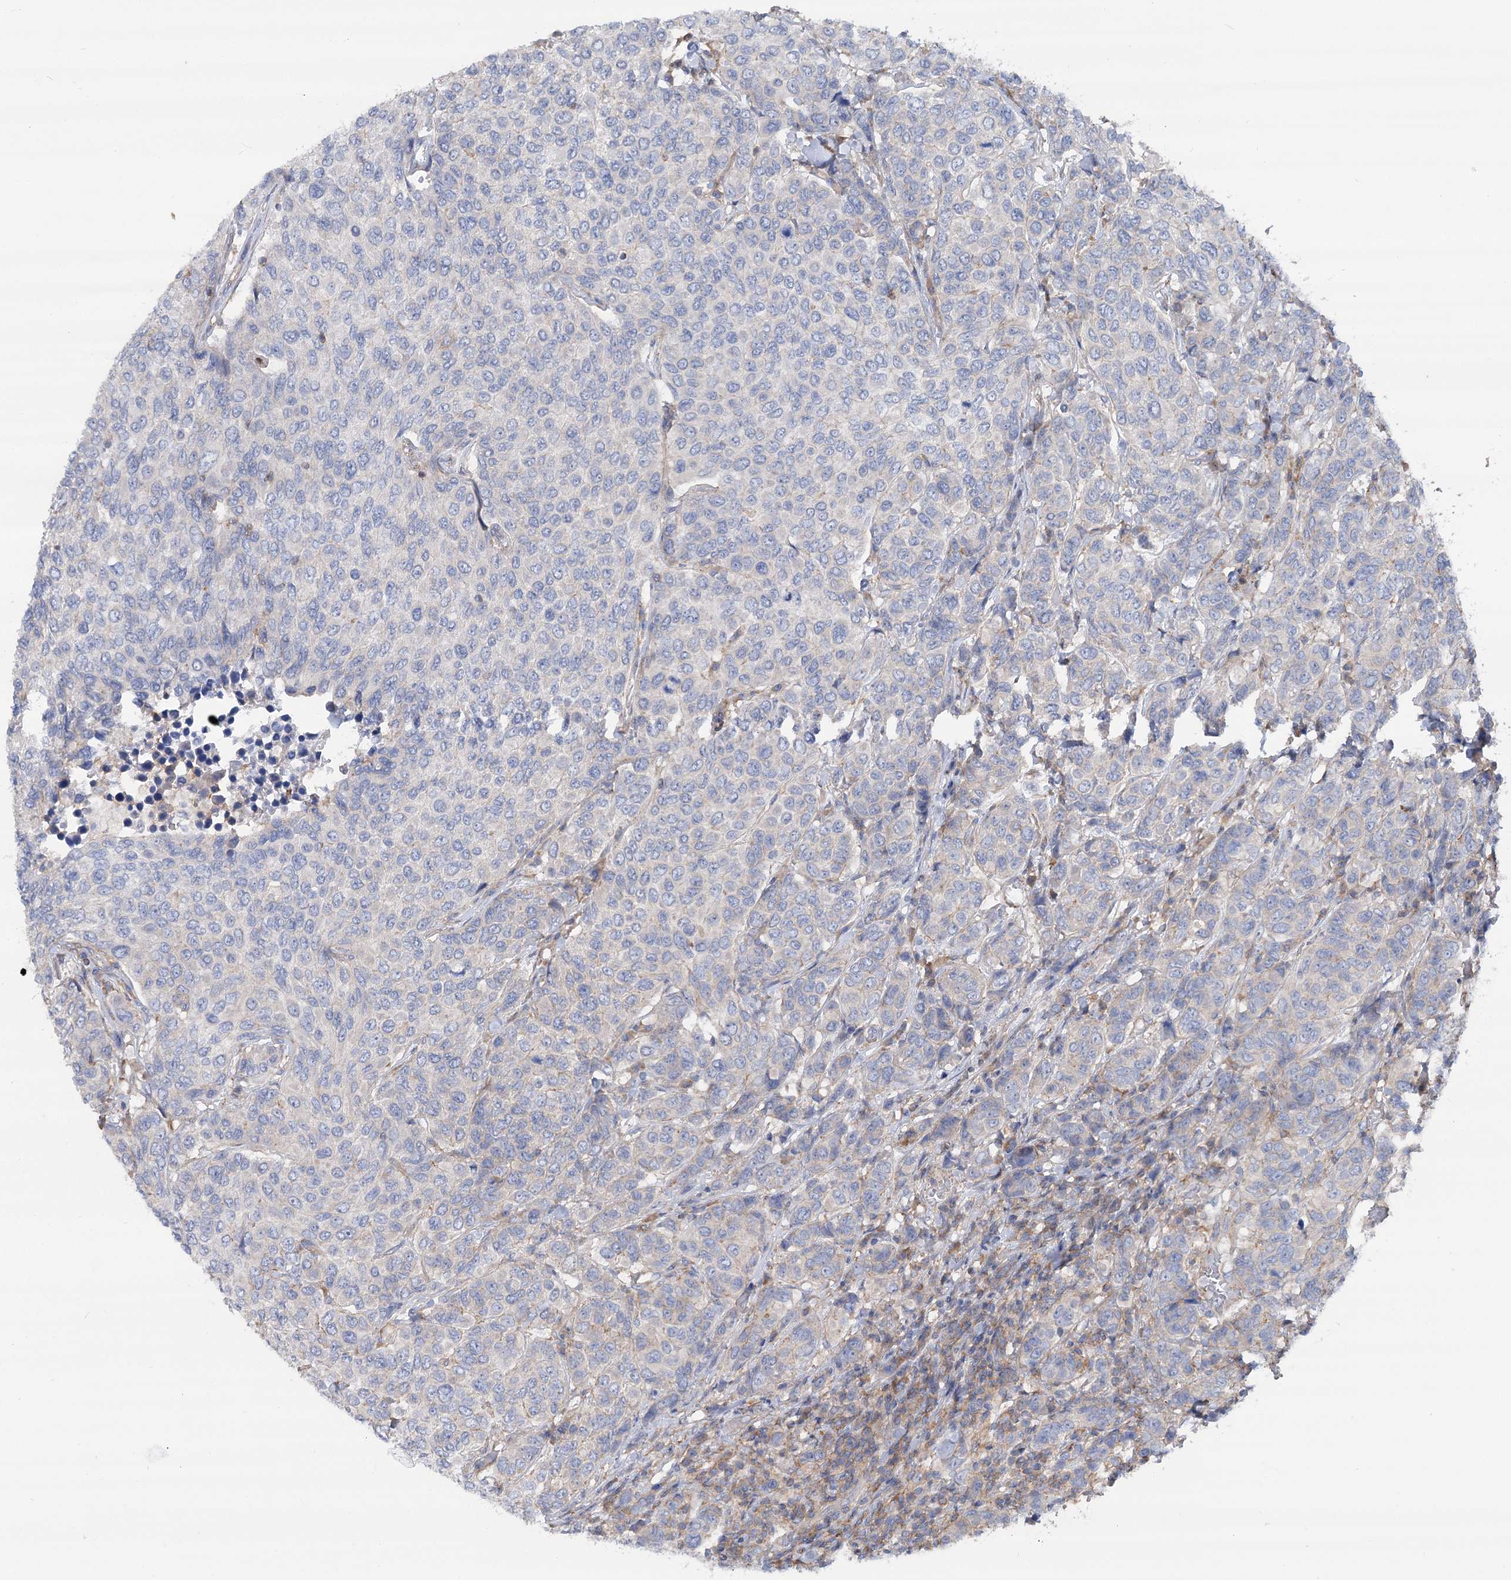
{"staining": {"intensity": "negative", "quantity": "none", "location": "none"}, "tissue": "breast cancer", "cell_type": "Tumor cells", "image_type": "cancer", "snomed": [{"axis": "morphology", "description": "Duct carcinoma"}, {"axis": "topography", "description": "Breast"}], "caption": "Tumor cells are negative for brown protein staining in intraductal carcinoma (breast).", "gene": "LARP1B", "patient": {"sex": "female", "age": 55}}